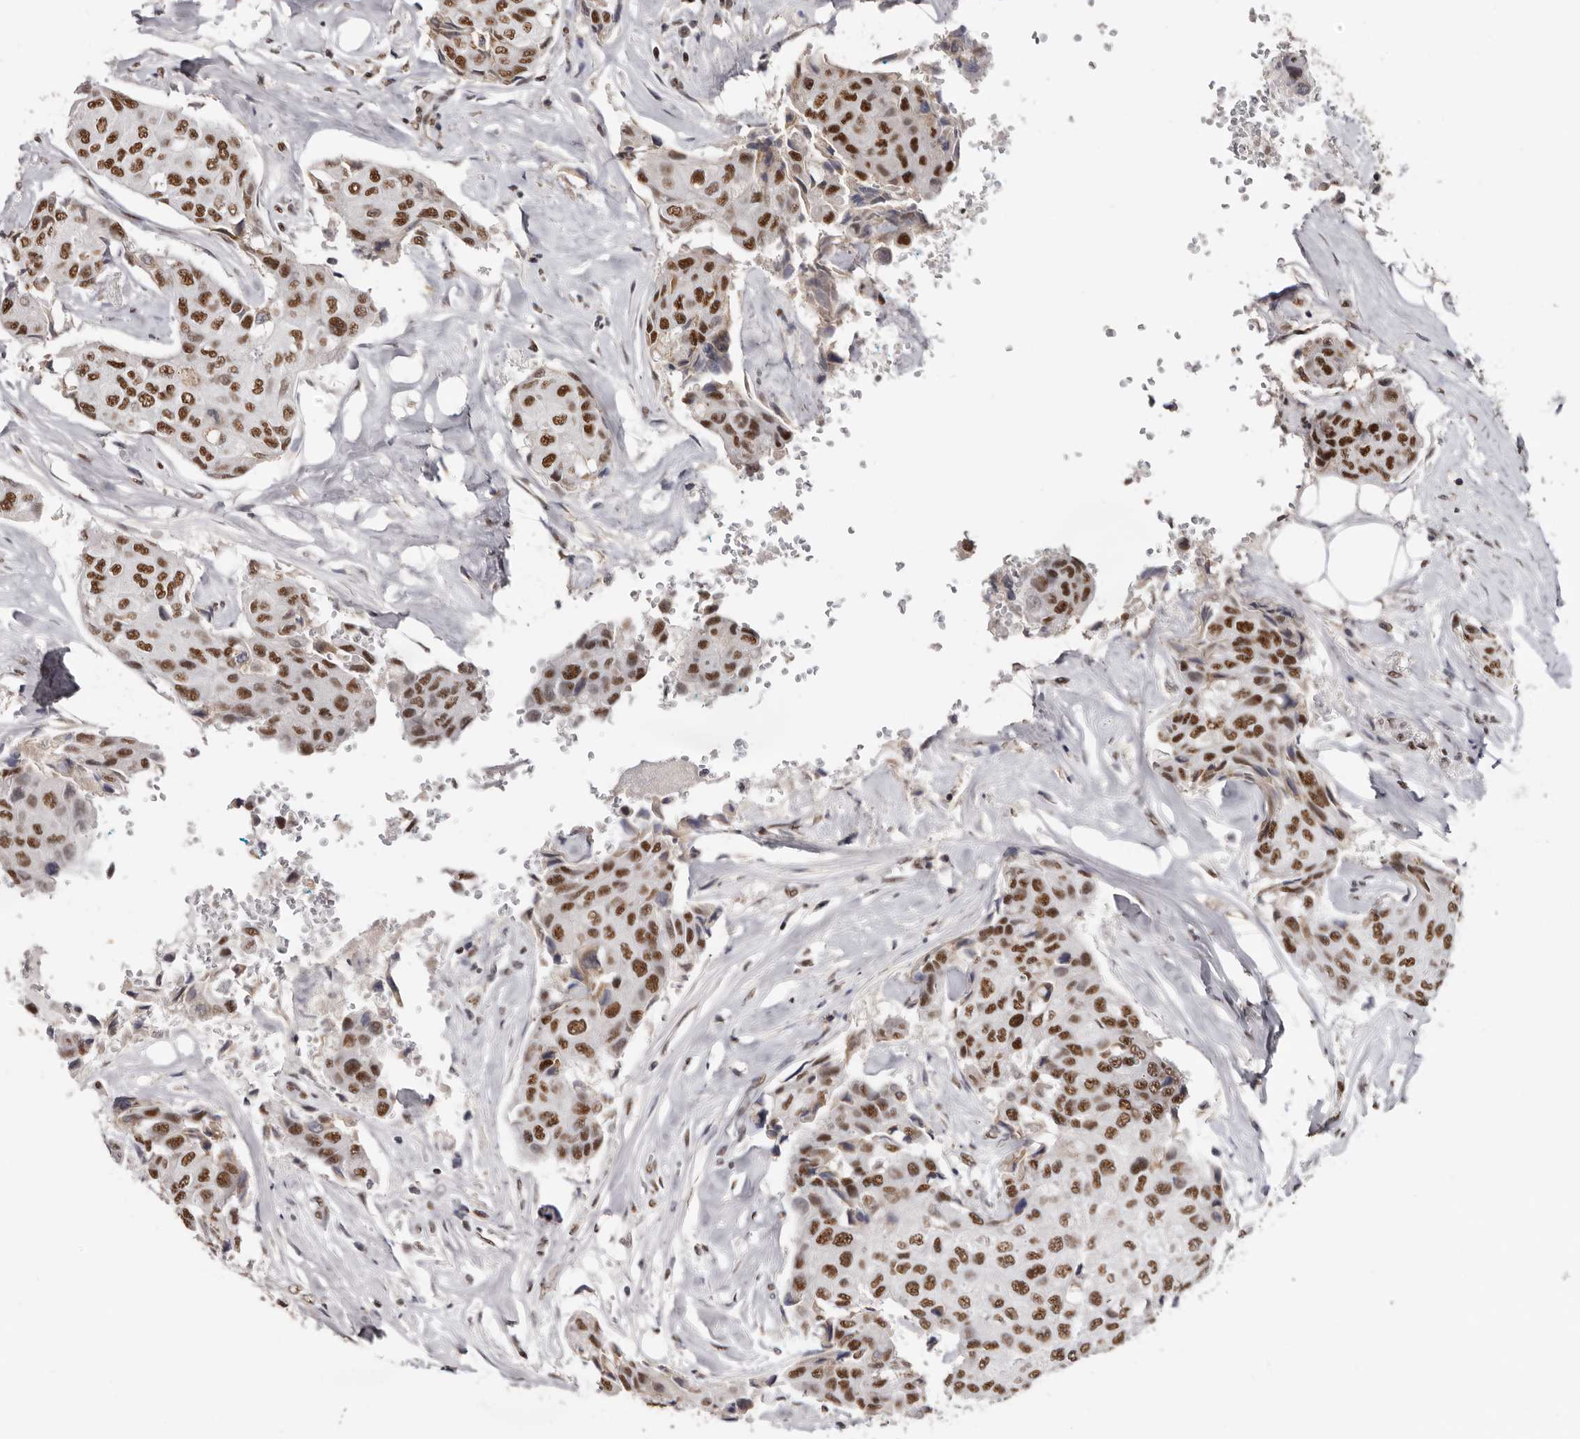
{"staining": {"intensity": "moderate", "quantity": ">75%", "location": "nuclear"}, "tissue": "breast cancer", "cell_type": "Tumor cells", "image_type": "cancer", "snomed": [{"axis": "morphology", "description": "Duct carcinoma"}, {"axis": "topography", "description": "Breast"}], "caption": "Immunohistochemistry (DAB (3,3'-diaminobenzidine)) staining of breast cancer demonstrates moderate nuclear protein staining in about >75% of tumor cells.", "gene": "SCAF4", "patient": {"sex": "female", "age": 80}}